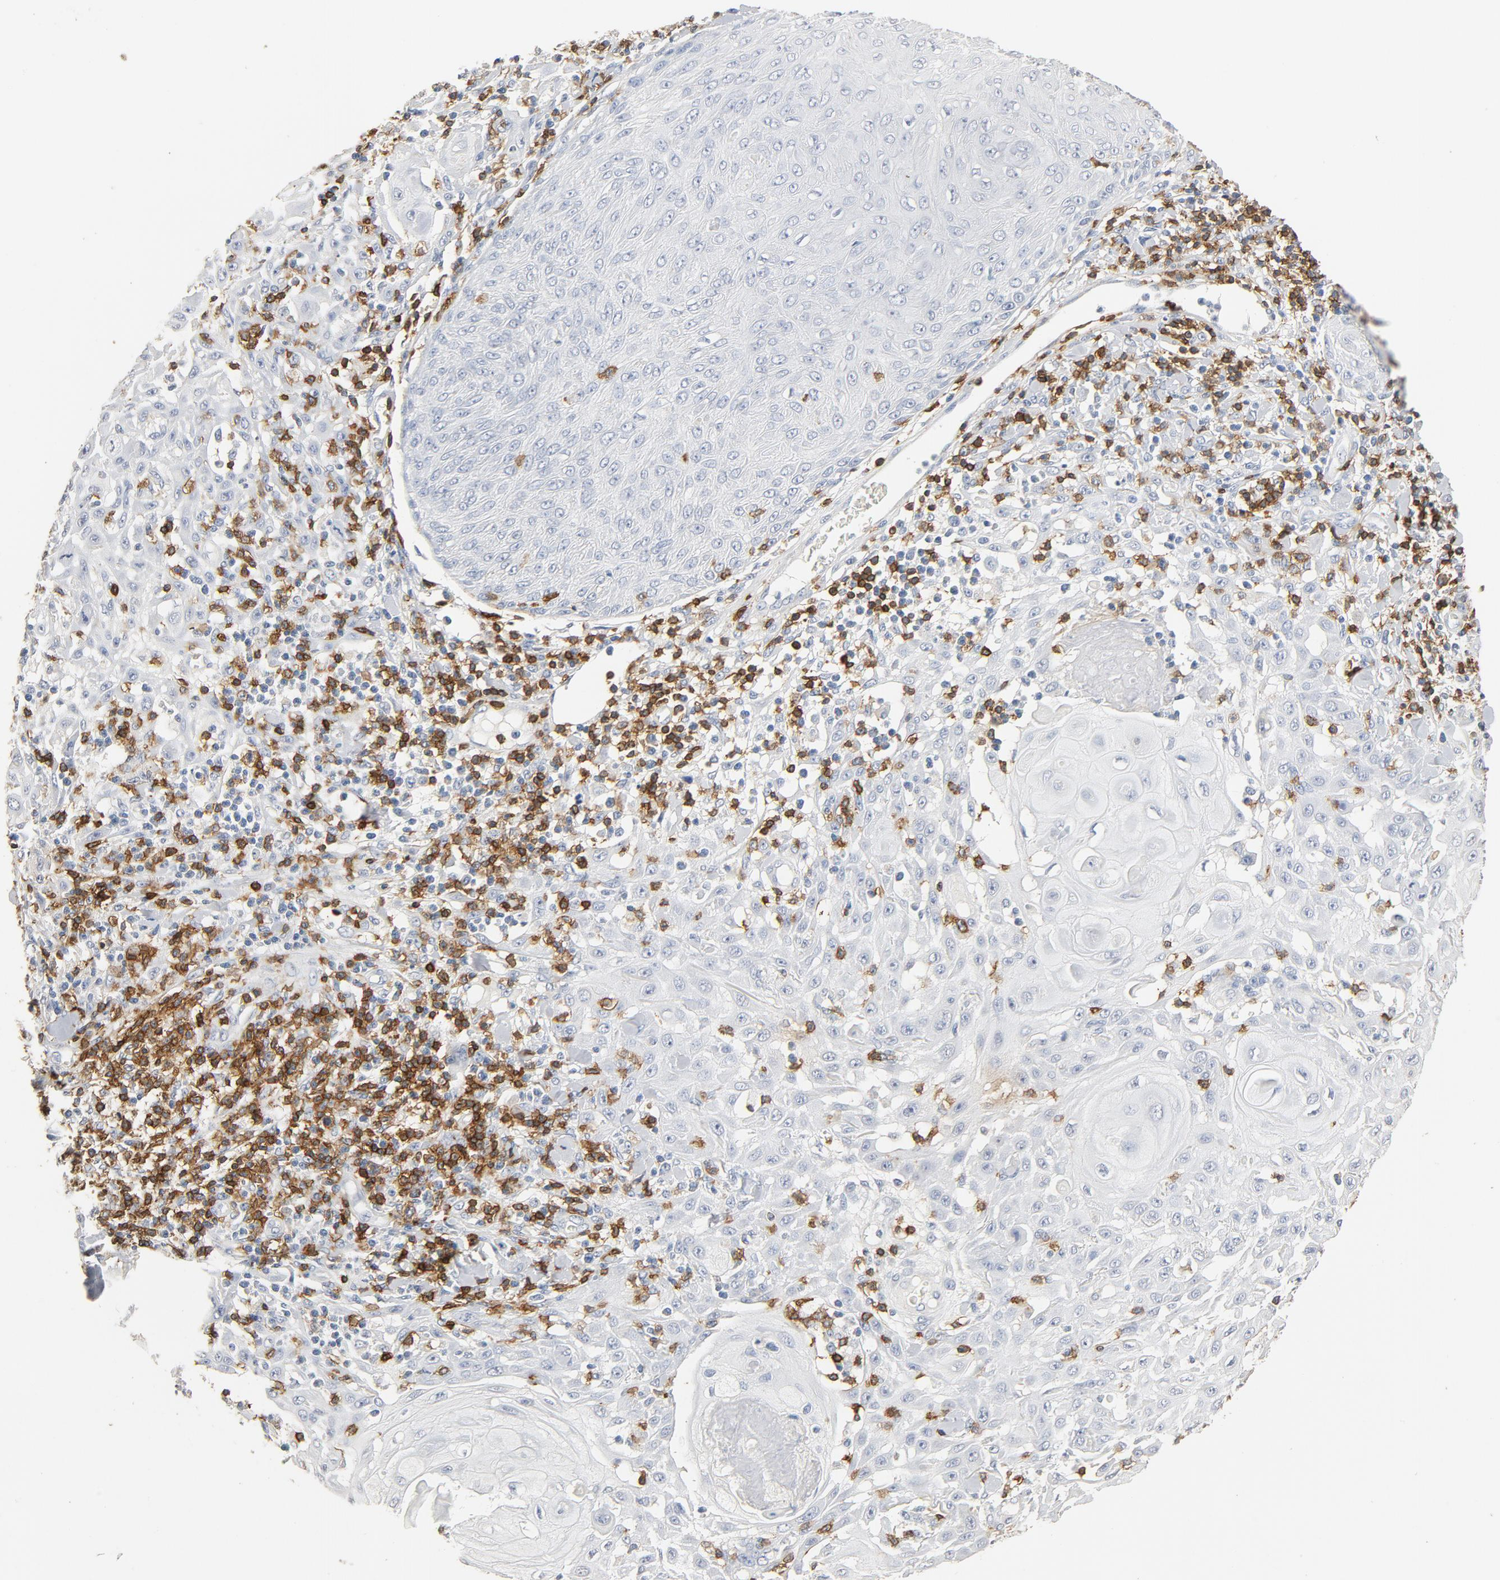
{"staining": {"intensity": "negative", "quantity": "none", "location": "none"}, "tissue": "skin cancer", "cell_type": "Tumor cells", "image_type": "cancer", "snomed": [{"axis": "morphology", "description": "Squamous cell carcinoma, NOS"}, {"axis": "topography", "description": "Skin"}], "caption": "DAB (3,3'-diaminobenzidine) immunohistochemical staining of human squamous cell carcinoma (skin) demonstrates no significant positivity in tumor cells.", "gene": "CD247", "patient": {"sex": "male", "age": 24}}